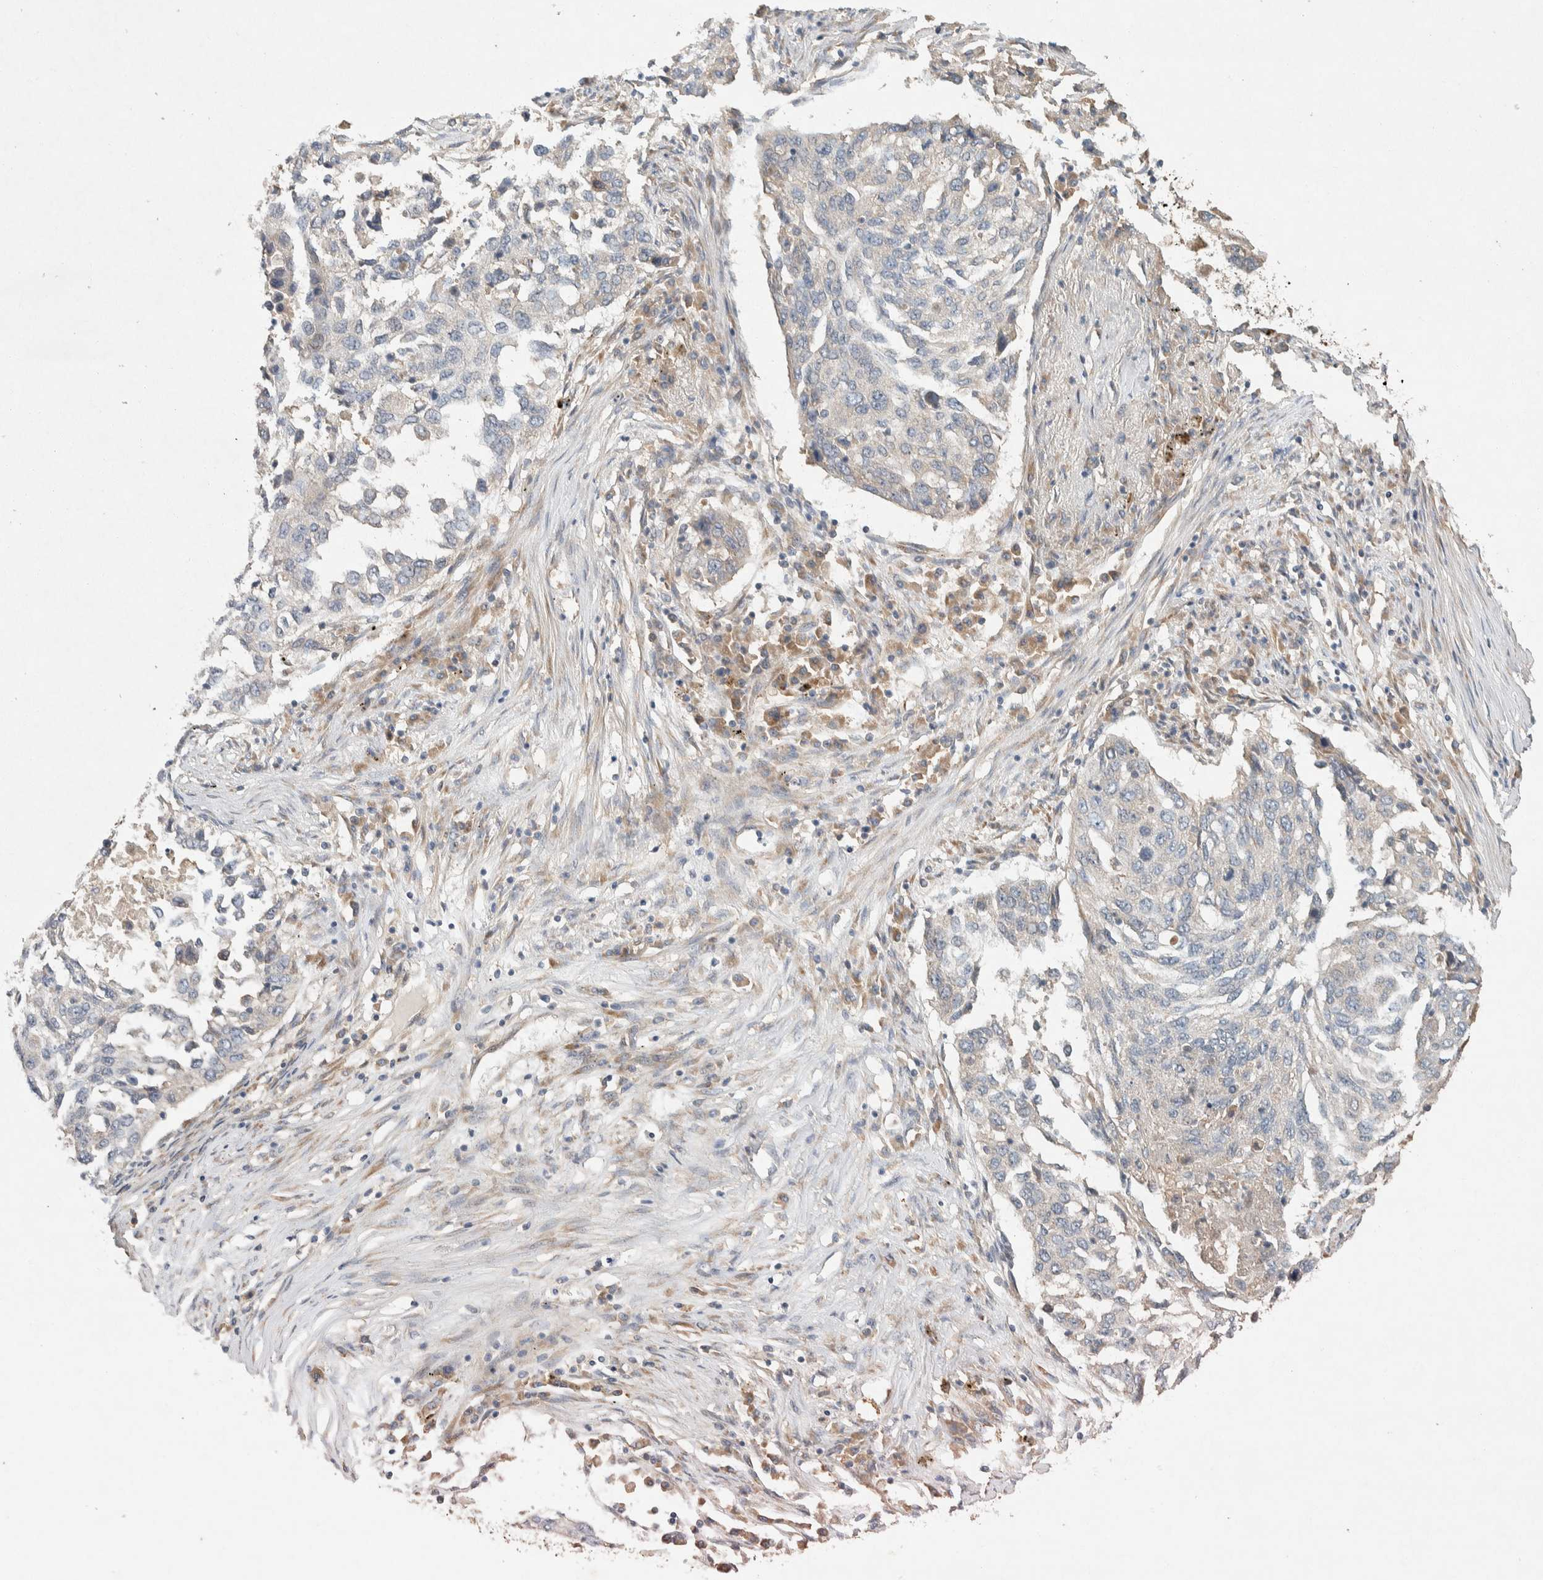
{"staining": {"intensity": "negative", "quantity": "none", "location": "none"}, "tissue": "lung cancer", "cell_type": "Tumor cells", "image_type": "cancer", "snomed": [{"axis": "morphology", "description": "Squamous cell carcinoma, NOS"}, {"axis": "topography", "description": "Lung"}], "caption": "High magnification brightfield microscopy of lung squamous cell carcinoma stained with DAB (brown) and counterstained with hematoxylin (blue): tumor cells show no significant expression.", "gene": "PXK", "patient": {"sex": "female", "age": 63}}